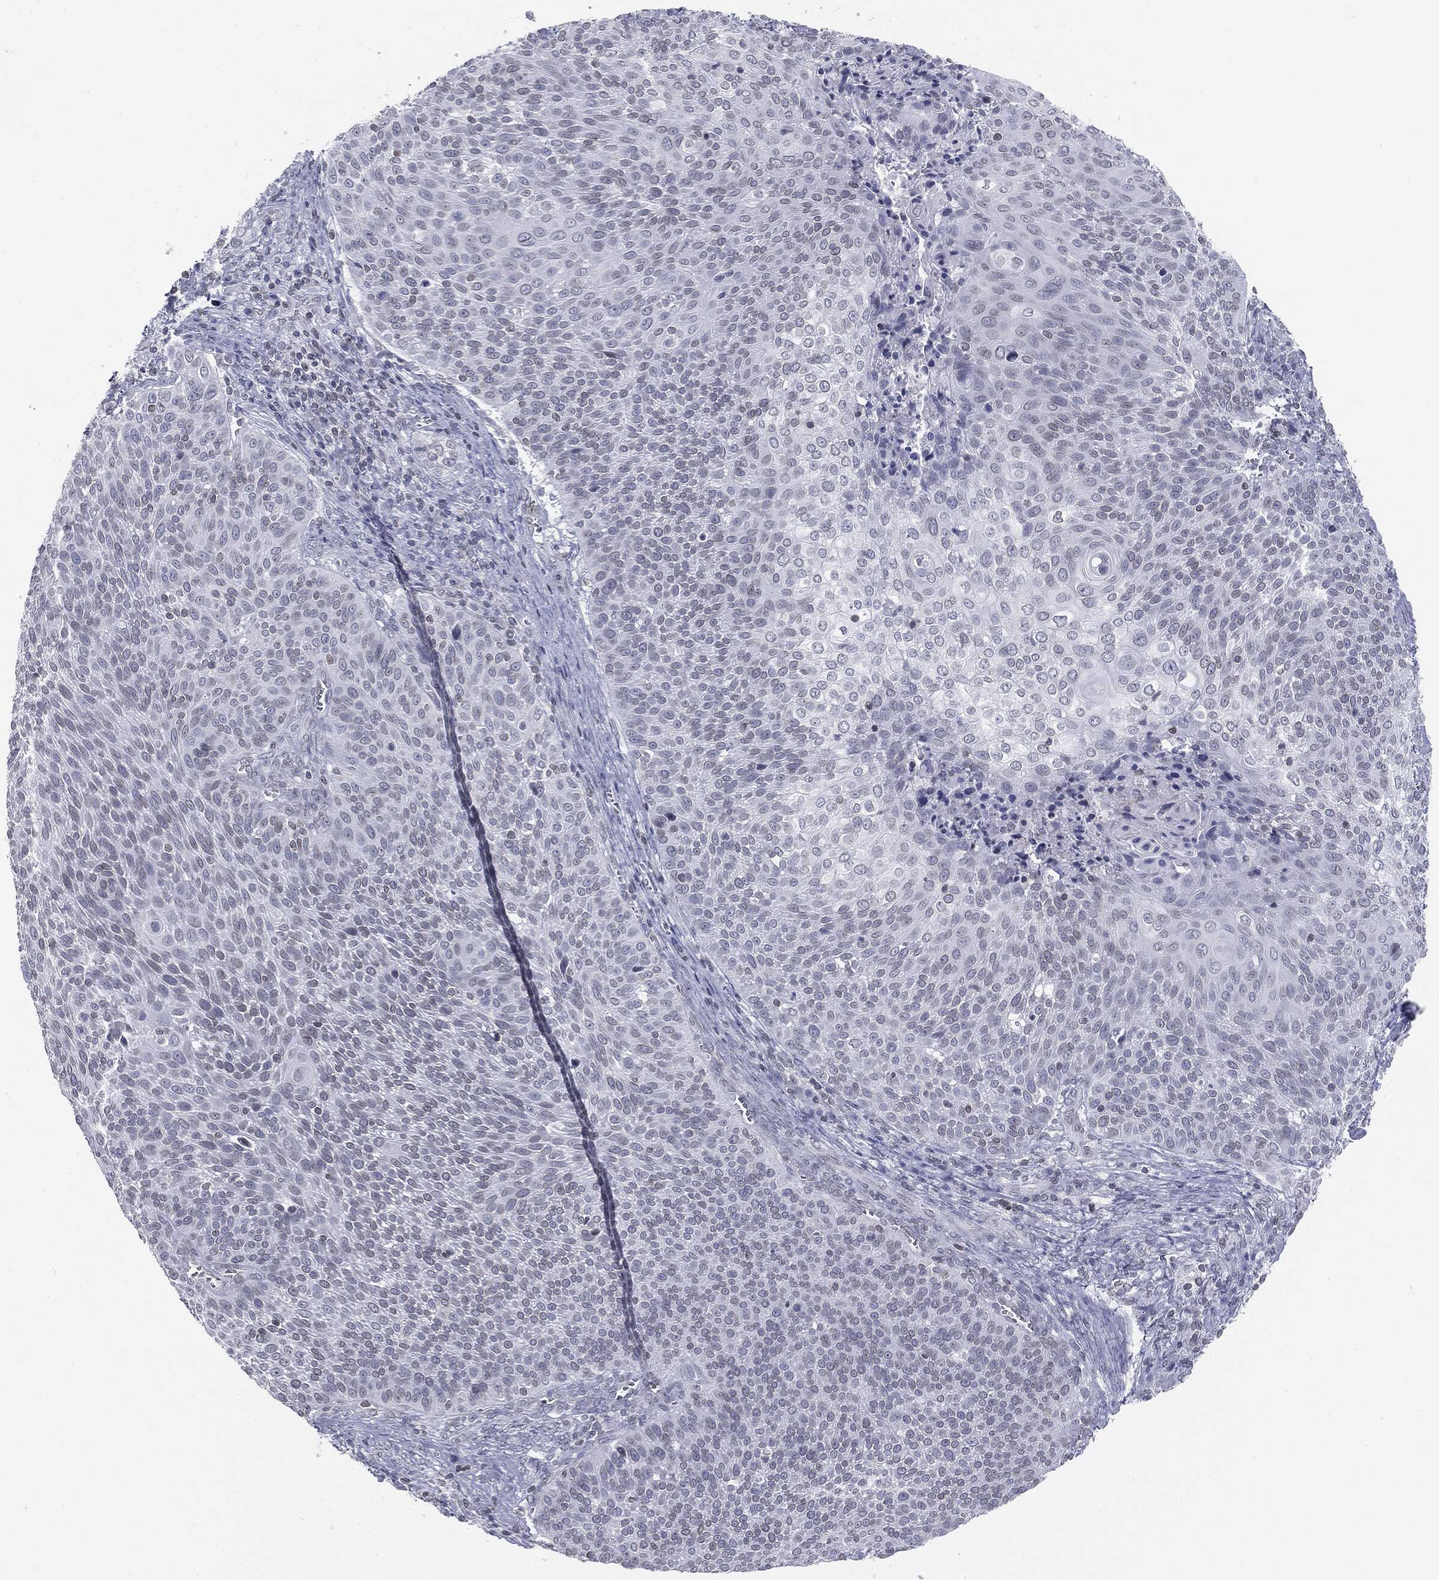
{"staining": {"intensity": "negative", "quantity": "none", "location": "none"}, "tissue": "cervical cancer", "cell_type": "Tumor cells", "image_type": "cancer", "snomed": [{"axis": "morphology", "description": "Squamous cell carcinoma, NOS"}, {"axis": "topography", "description": "Cervix"}], "caption": "Immunohistochemistry (IHC) of human squamous cell carcinoma (cervical) demonstrates no staining in tumor cells. Nuclei are stained in blue.", "gene": "ALDOB", "patient": {"sex": "female", "age": 31}}